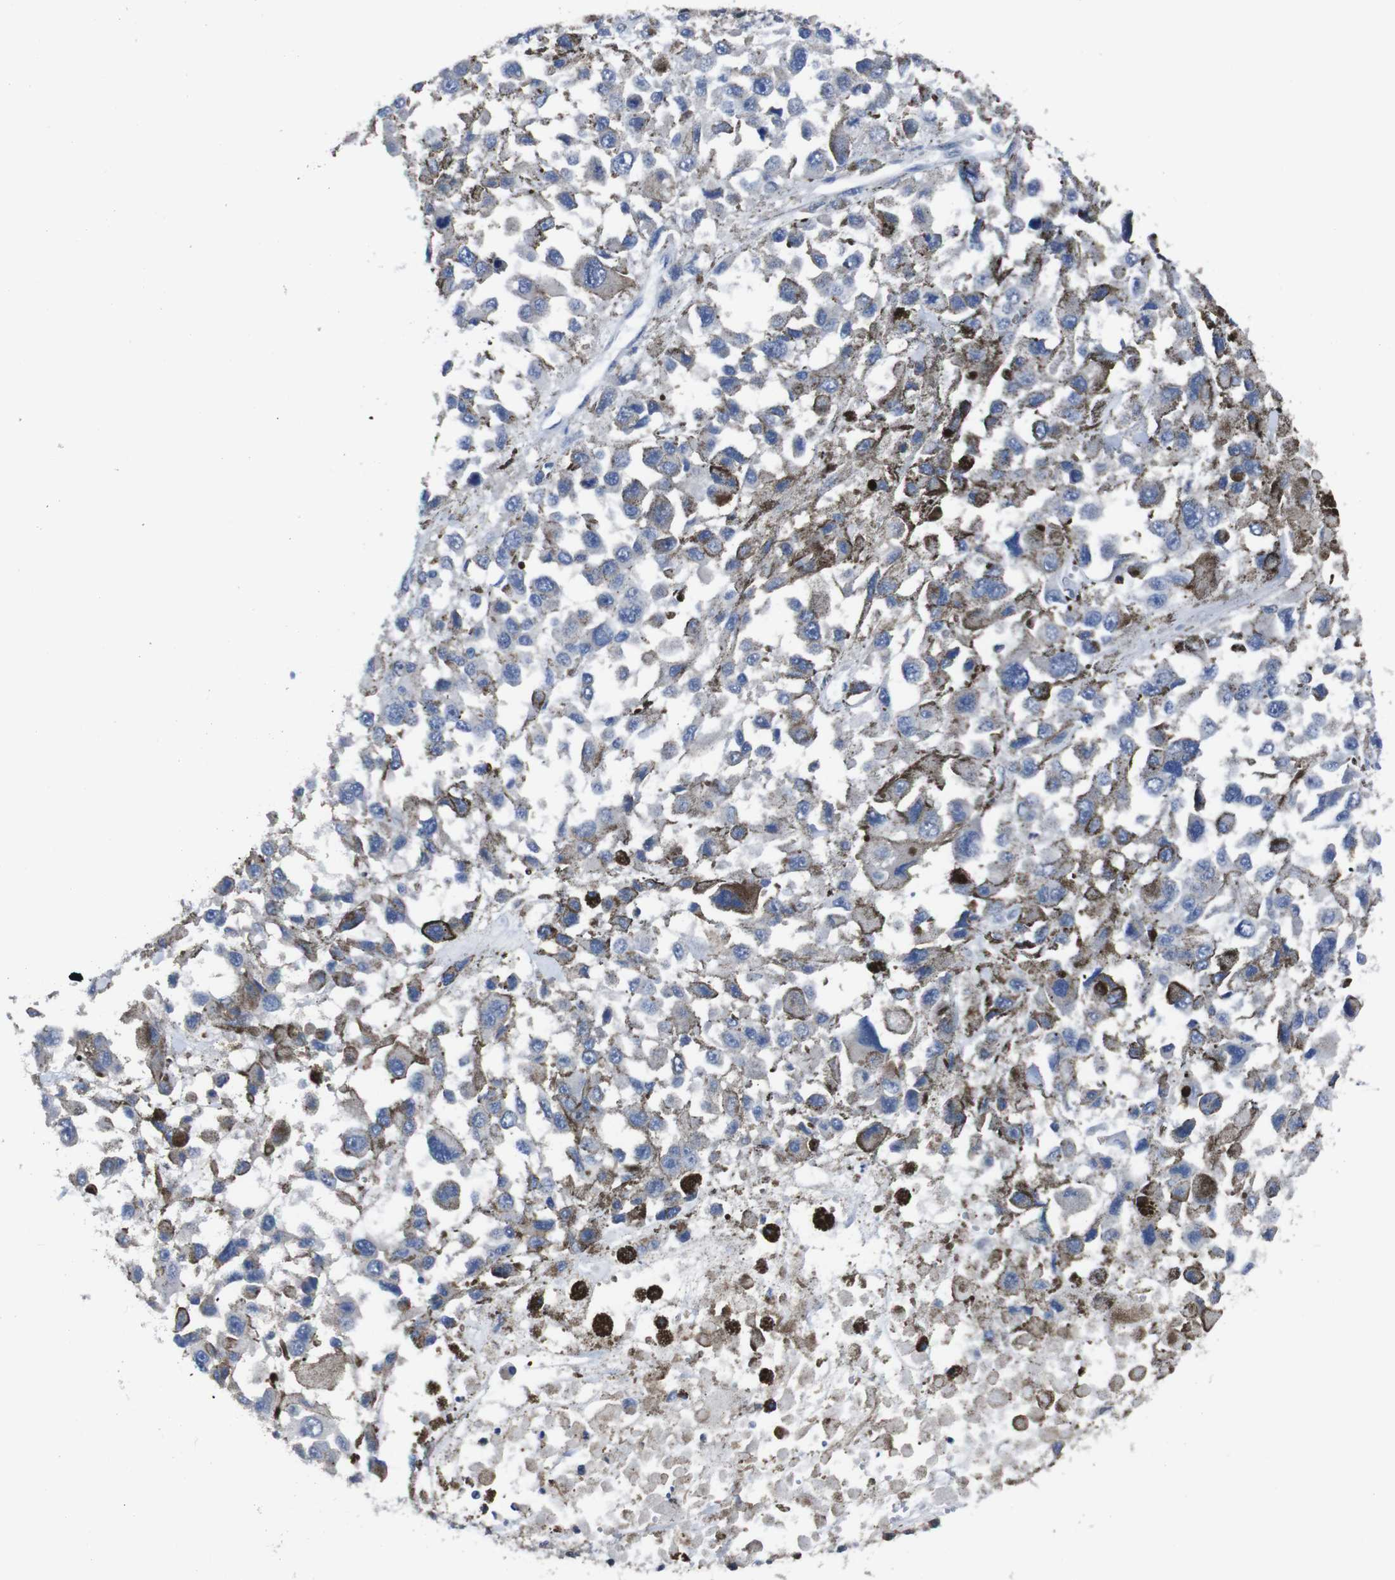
{"staining": {"intensity": "weak", "quantity": "<25%", "location": "cytoplasmic/membranous"}, "tissue": "melanoma", "cell_type": "Tumor cells", "image_type": "cancer", "snomed": [{"axis": "morphology", "description": "Malignant melanoma, Metastatic site"}, {"axis": "topography", "description": "Lymph node"}], "caption": "This micrograph is of melanoma stained with immunohistochemistry to label a protein in brown with the nuclei are counter-stained blue. There is no positivity in tumor cells.", "gene": "SEMA4B", "patient": {"sex": "male", "age": 59}}